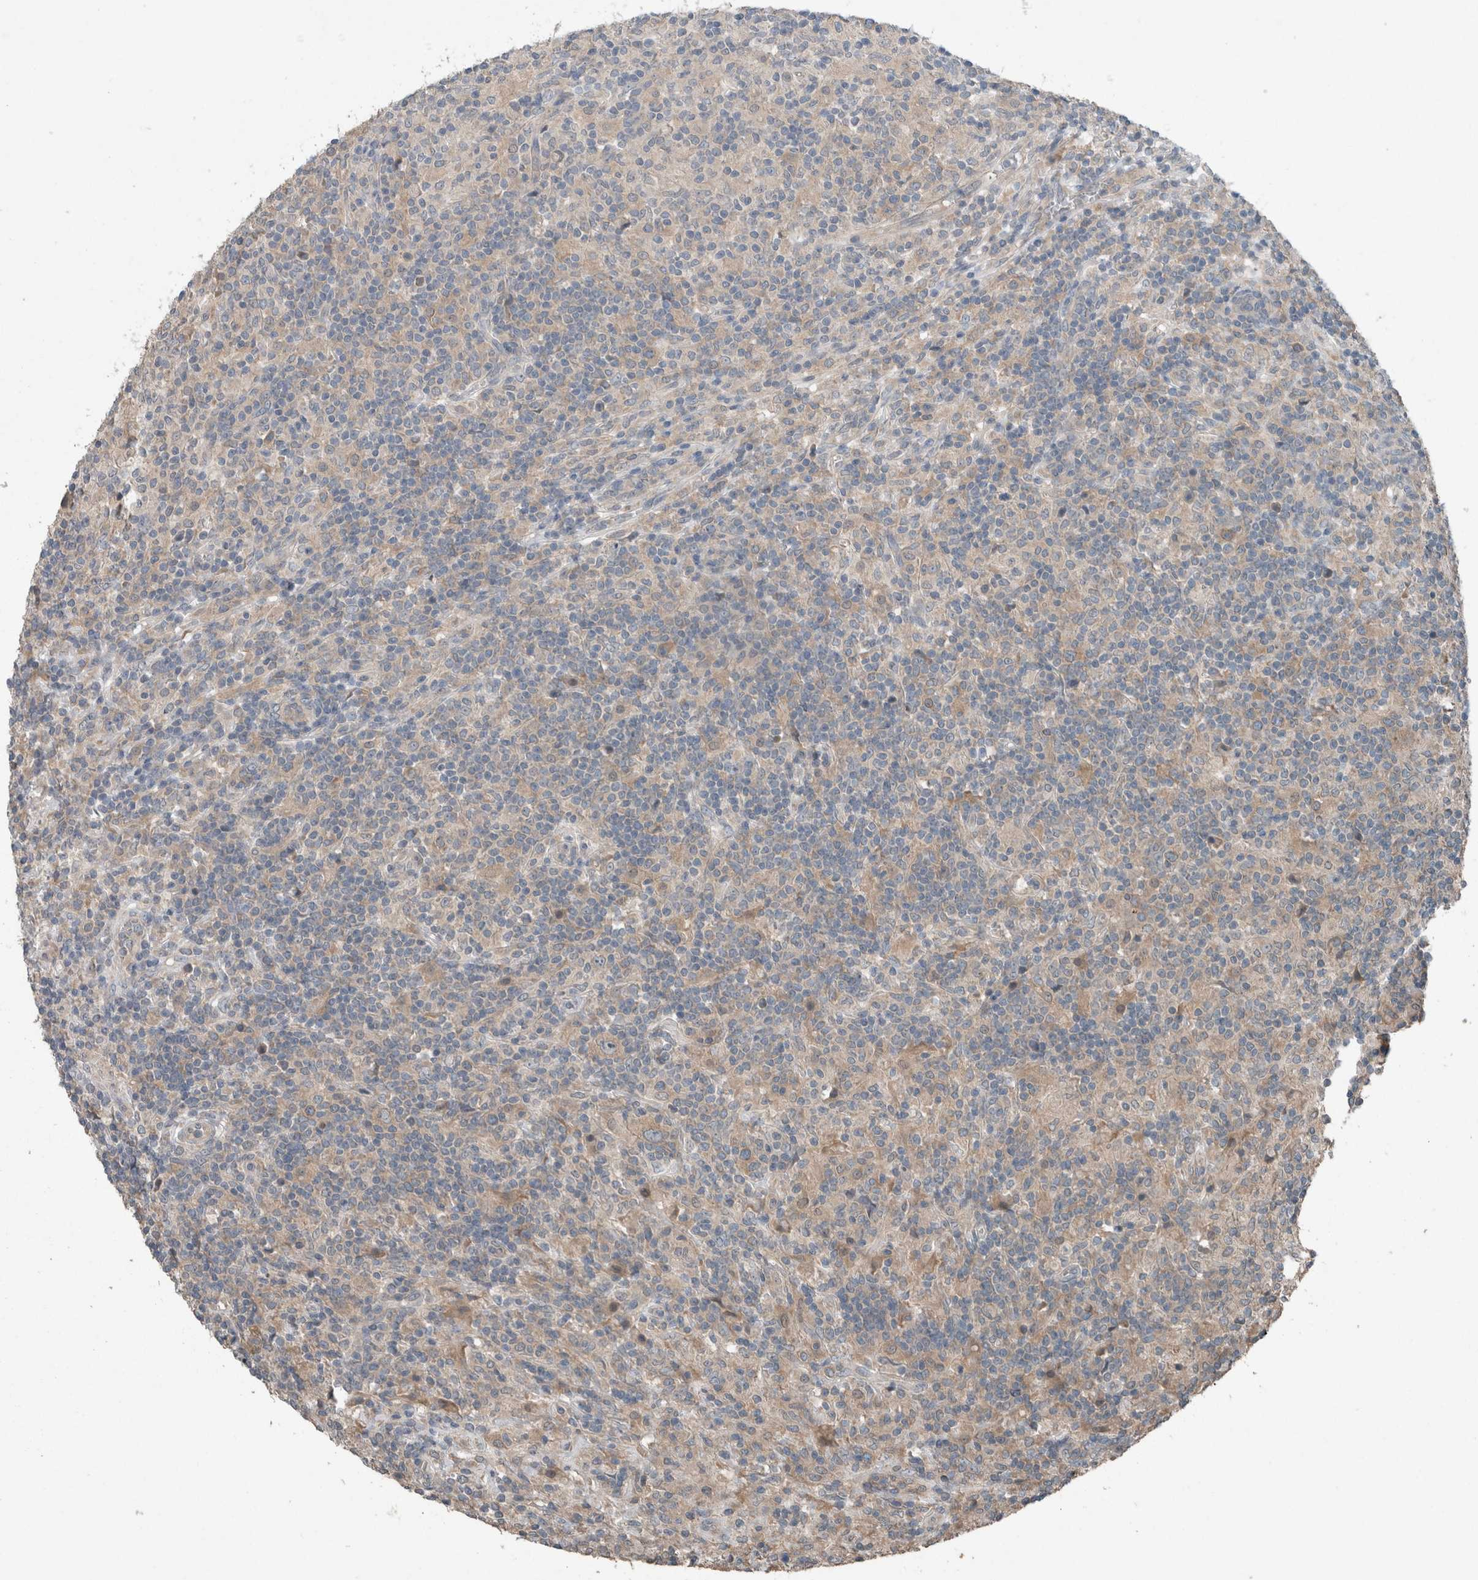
{"staining": {"intensity": "weak", "quantity": "25%-75%", "location": "cytoplasmic/membranous"}, "tissue": "lymphoma", "cell_type": "Tumor cells", "image_type": "cancer", "snomed": [{"axis": "morphology", "description": "Hodgkin's disease, NOS"}, {"axis": "topography", "description": "Lymph node"}], "caption": "A histopathology image of human lymphoma stained for a protein exhibits weak cytoplasmic/membranous brown staining in tumor cells. Nuclei are stained in blue.", "gene": "KNTC1", "patient": {"sex": "male", "age": 70}}